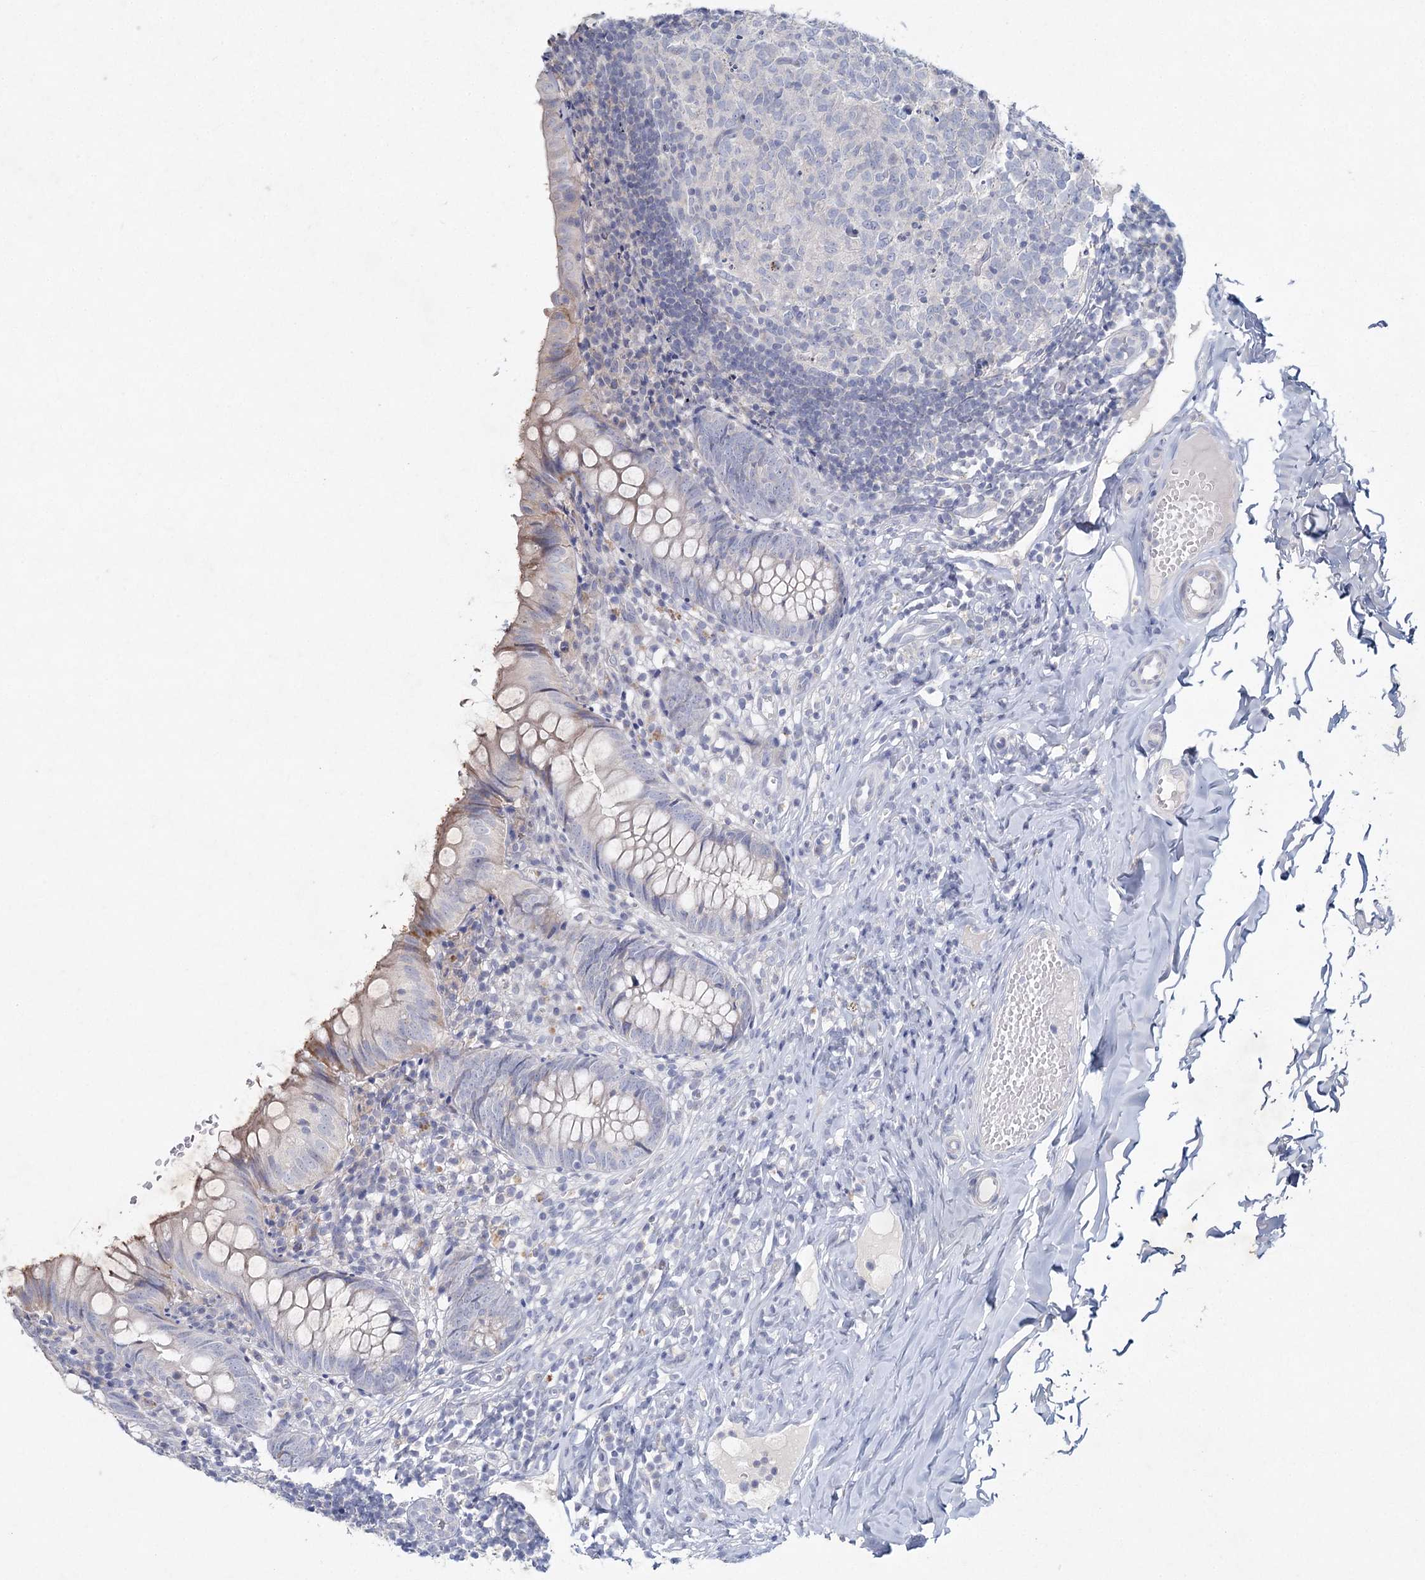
{"staining": {"intensity": "weak", "quantity": "<25%", "location": "cytoplasmic/membranous"}, "tissue": "appendix", "cell_type": "Glandular cells", "image_type": "normal", "snomed": [{"axis": "morphology", "description": "Normal tissue, NOS"}, {"axis": "topography", "description": "Appendix"}], "caption": "Immunohistochemistry (IHC) of benign appendix demonstrates no staining in glandular cells. Nuclei are stained in blue.", "gene": "MAP3K13", "patient": {"sex": "male", "age": 8}}